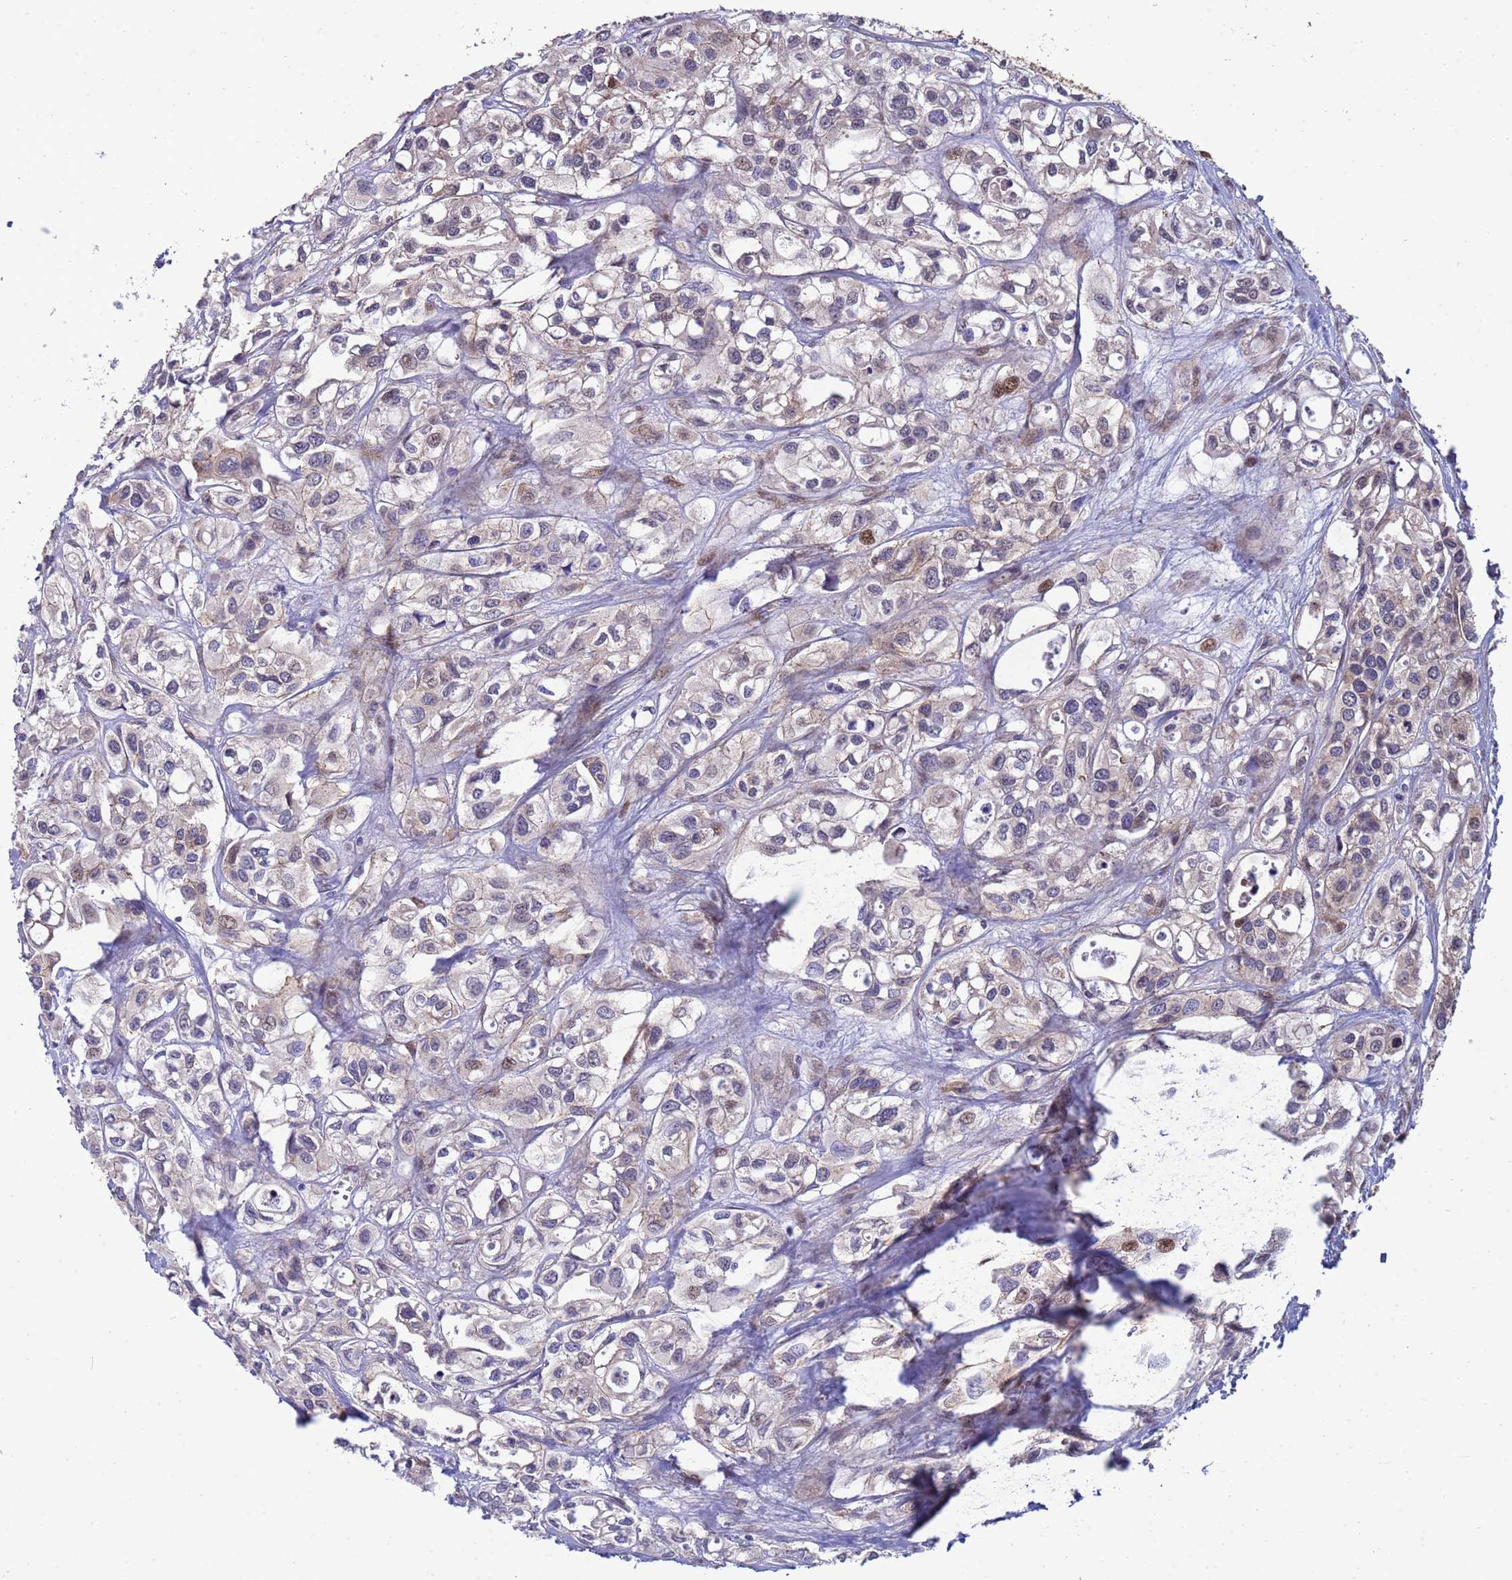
{"staining": {"intensity": "weak", "quantity": "<25%", "location": "nuclear"}, "tissue": "urothelial cancer", "cell_type": "Tumor cells", "image_type": "cancer", "snomed": [{"axis": "morphology", "description": "Urothelial carcinoma, High grade"}, {"axis": "topography", "description": "Urinary bladder"}], "caption": "Tumor cells show no significant protein expression in urothelial carcinoma (high-grade).", "gene": "TRIP6", "patient": {"sex": "male", "age": 67}}